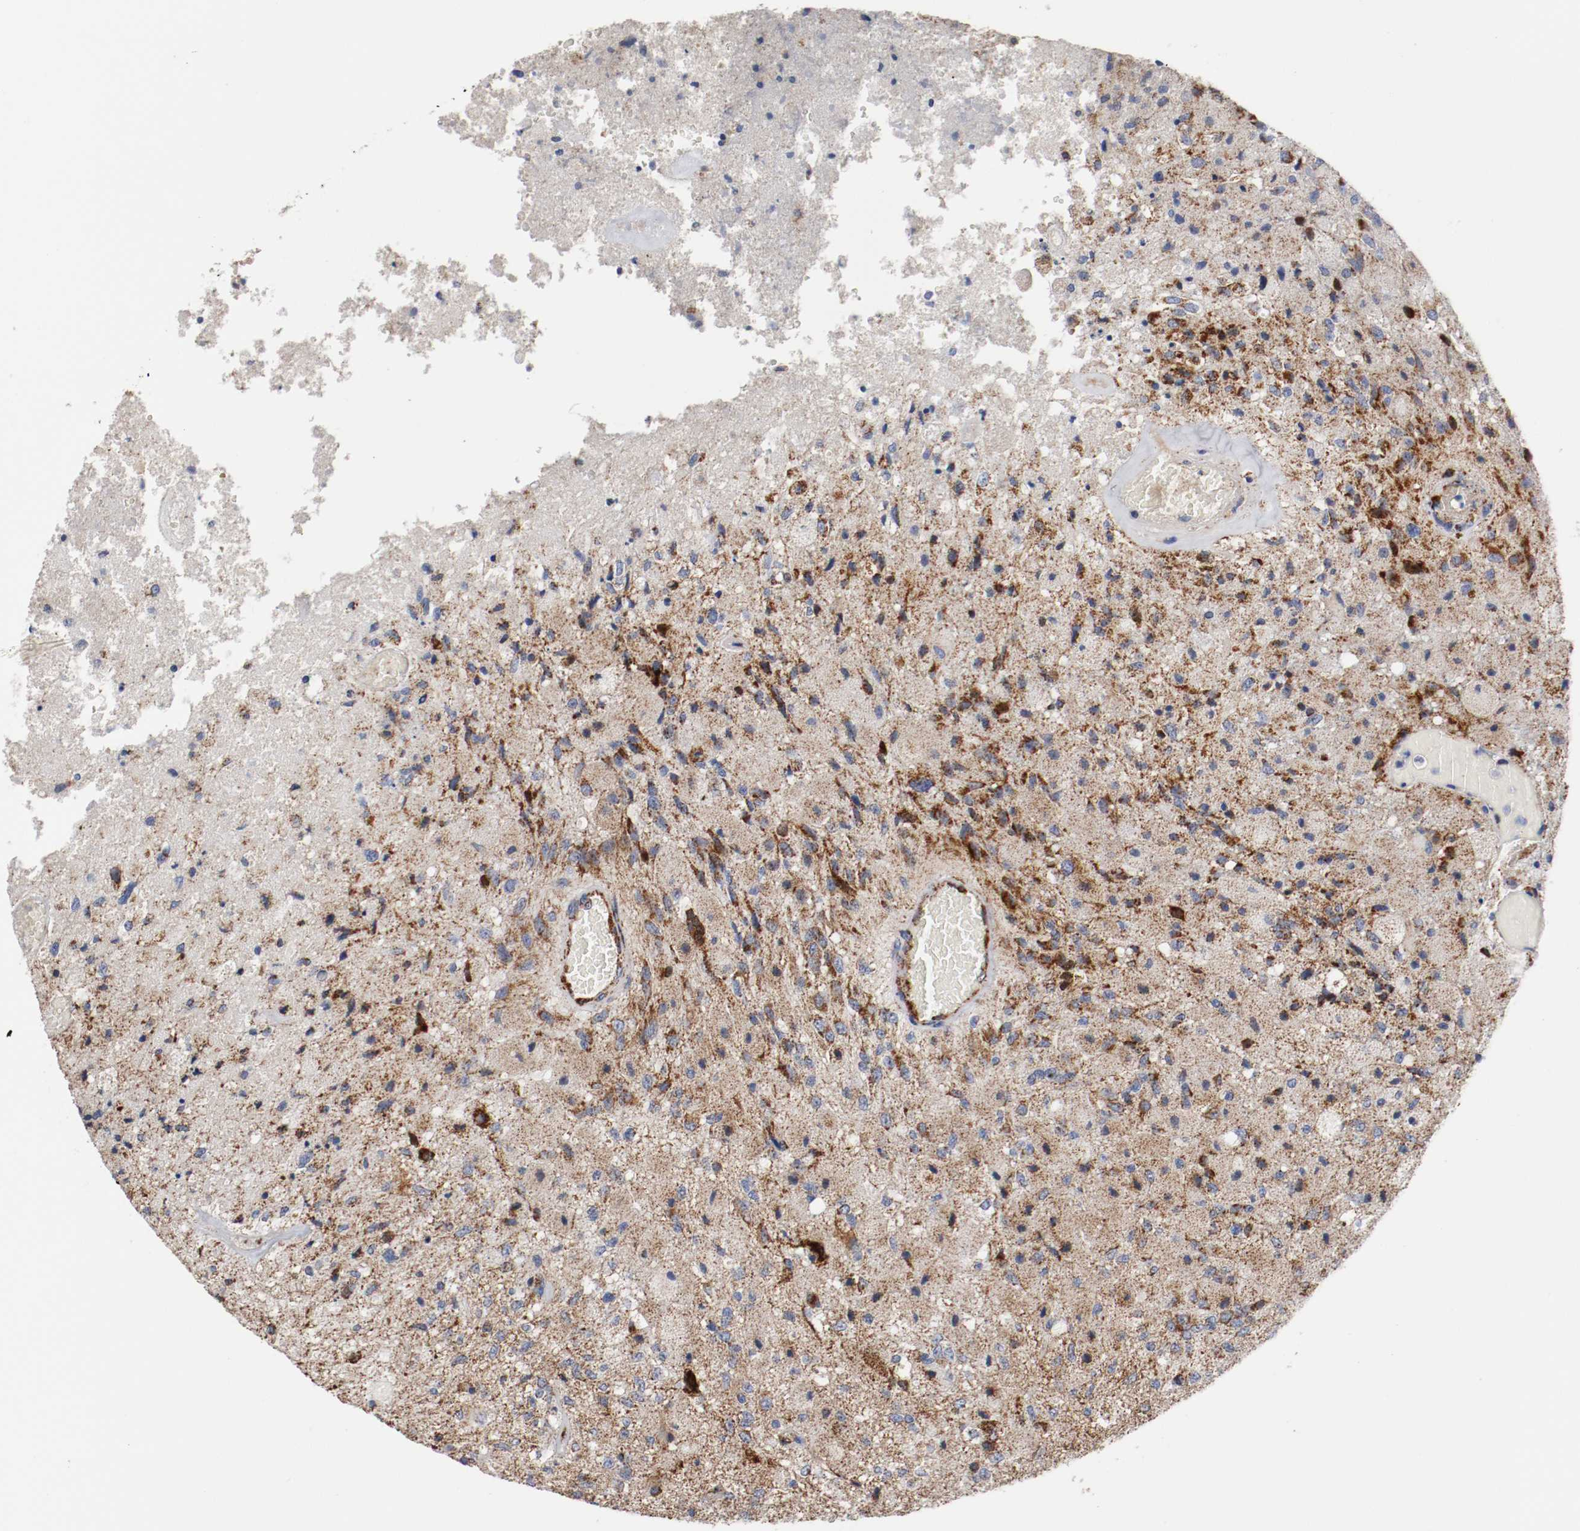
{"staining": {"intensity": "strong", "quantity": ">75%", "location": "cytoplasmic/membranous"}, "tissue": "glioma", "cell_type": "Tumor cells", "image_type": "cancer", "snomed": [{"axis": "morphology", "description": "Normal tissue, NOS"}, {"axis": "morphology", "description": "Glioma, malignant, High grade"}, {"axis": "topography", "description": "Cerebral cortex"}], "caption": "Immunohistochemistry (IHC) histopathology image of malignant glioma (high-grade) stained for a protein (brown), which shows high levels of strong cytoplasmic/membranous positivity in approximately >75% of tumor cells.", "gene": "TUBD1", "patient": {"sex": "male", "age": 77}}